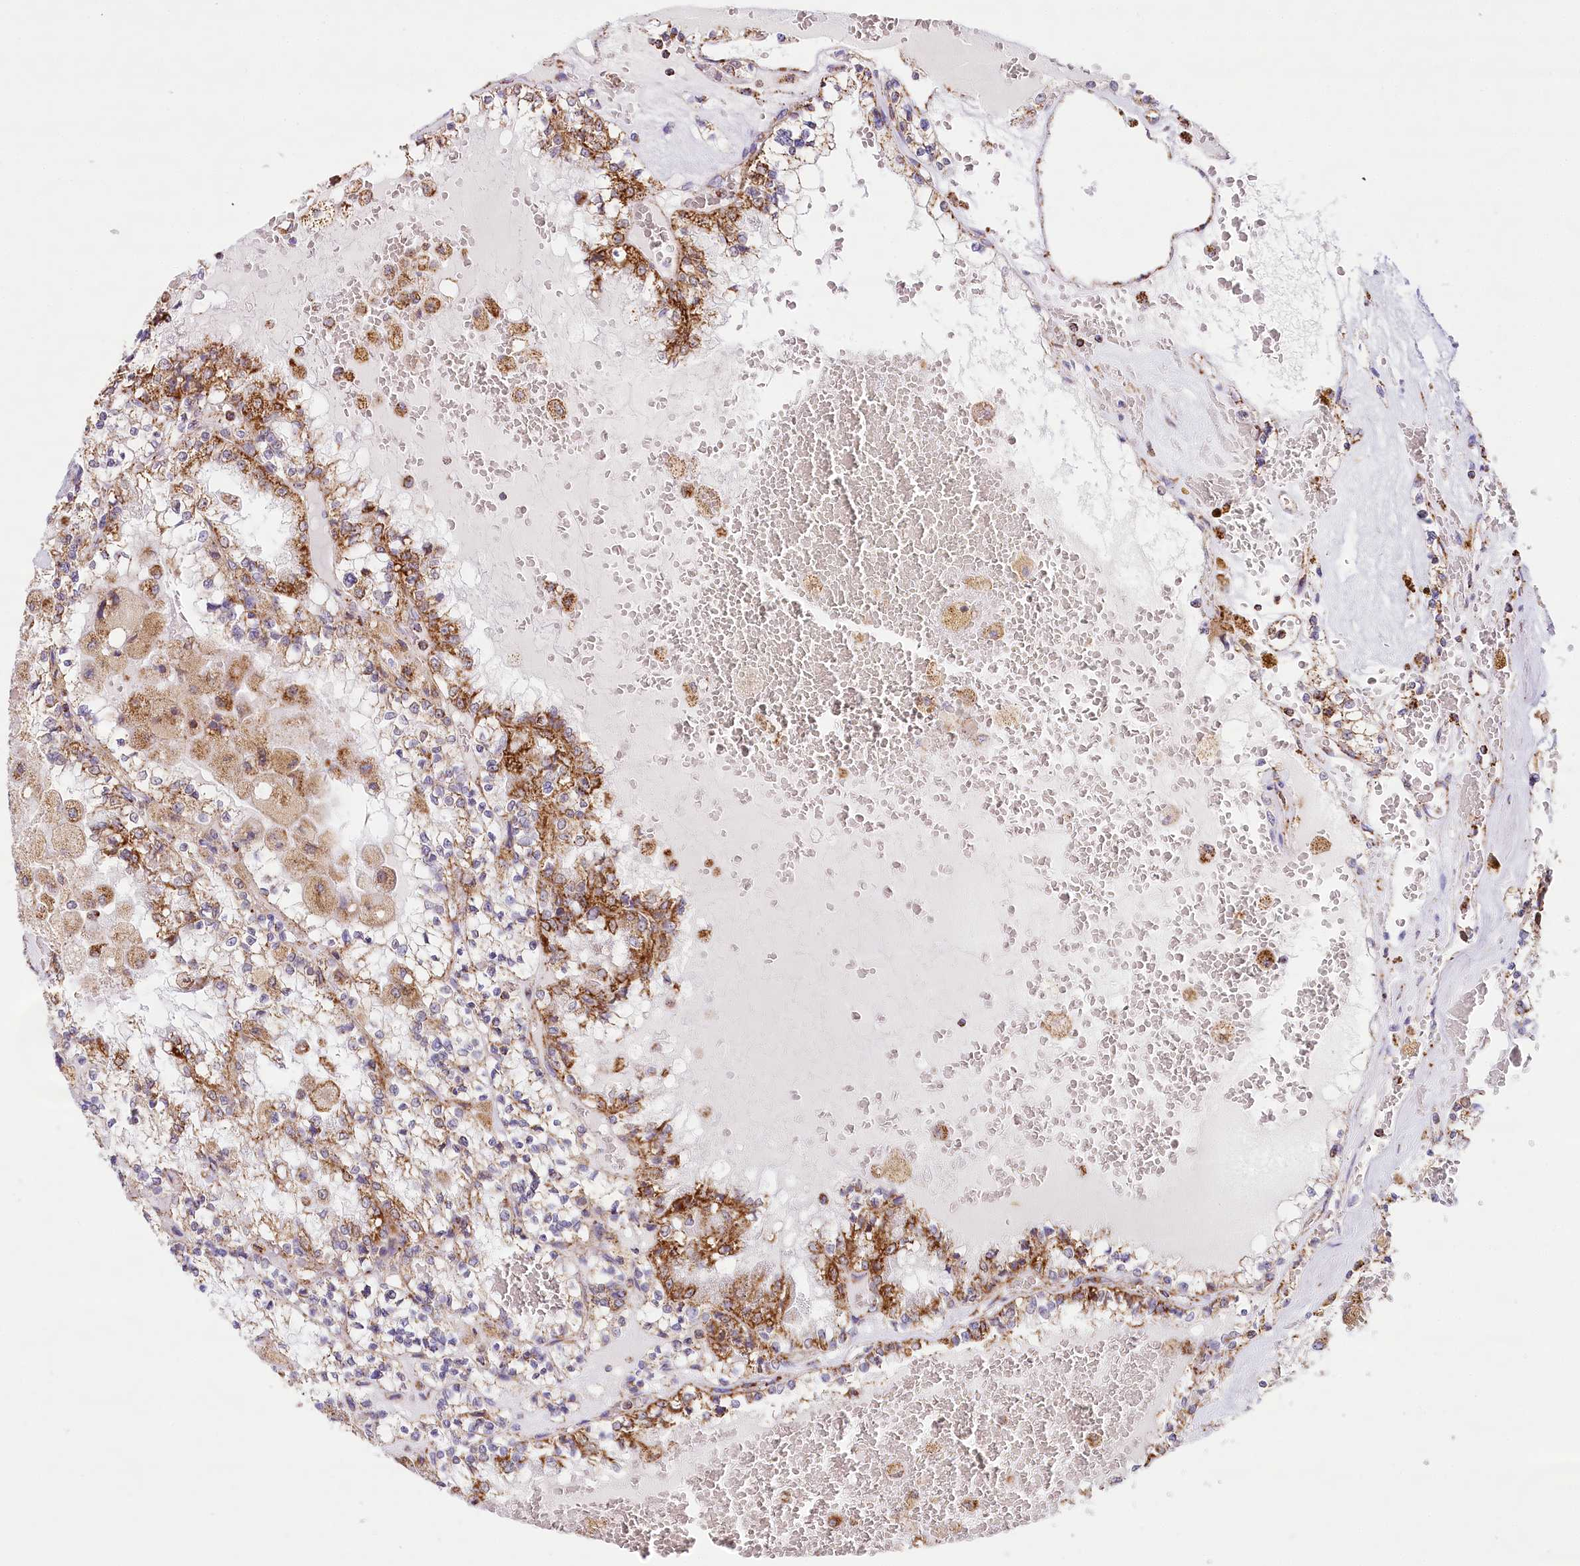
{"staining": {"intensity": "strong", "quantity": "25%-75%", "location": "cytoplasmic/membranous"}, "tissue": "renal cancer", "cell_type": "Tumor cells", "image_type": "cancer", "snomed": [{"axis": "morphology", "description": "Adenocarcinoma, NOS"}, {"axis": "topography", "description": "Kidney"}], "caption": "A photomicrograph of renal cancer stained for a protein displays strong cytoplasmic/membranous brown staining in tumor cells.", "gene": "LSS", "patient": {"sex": "female", "age": 56}}